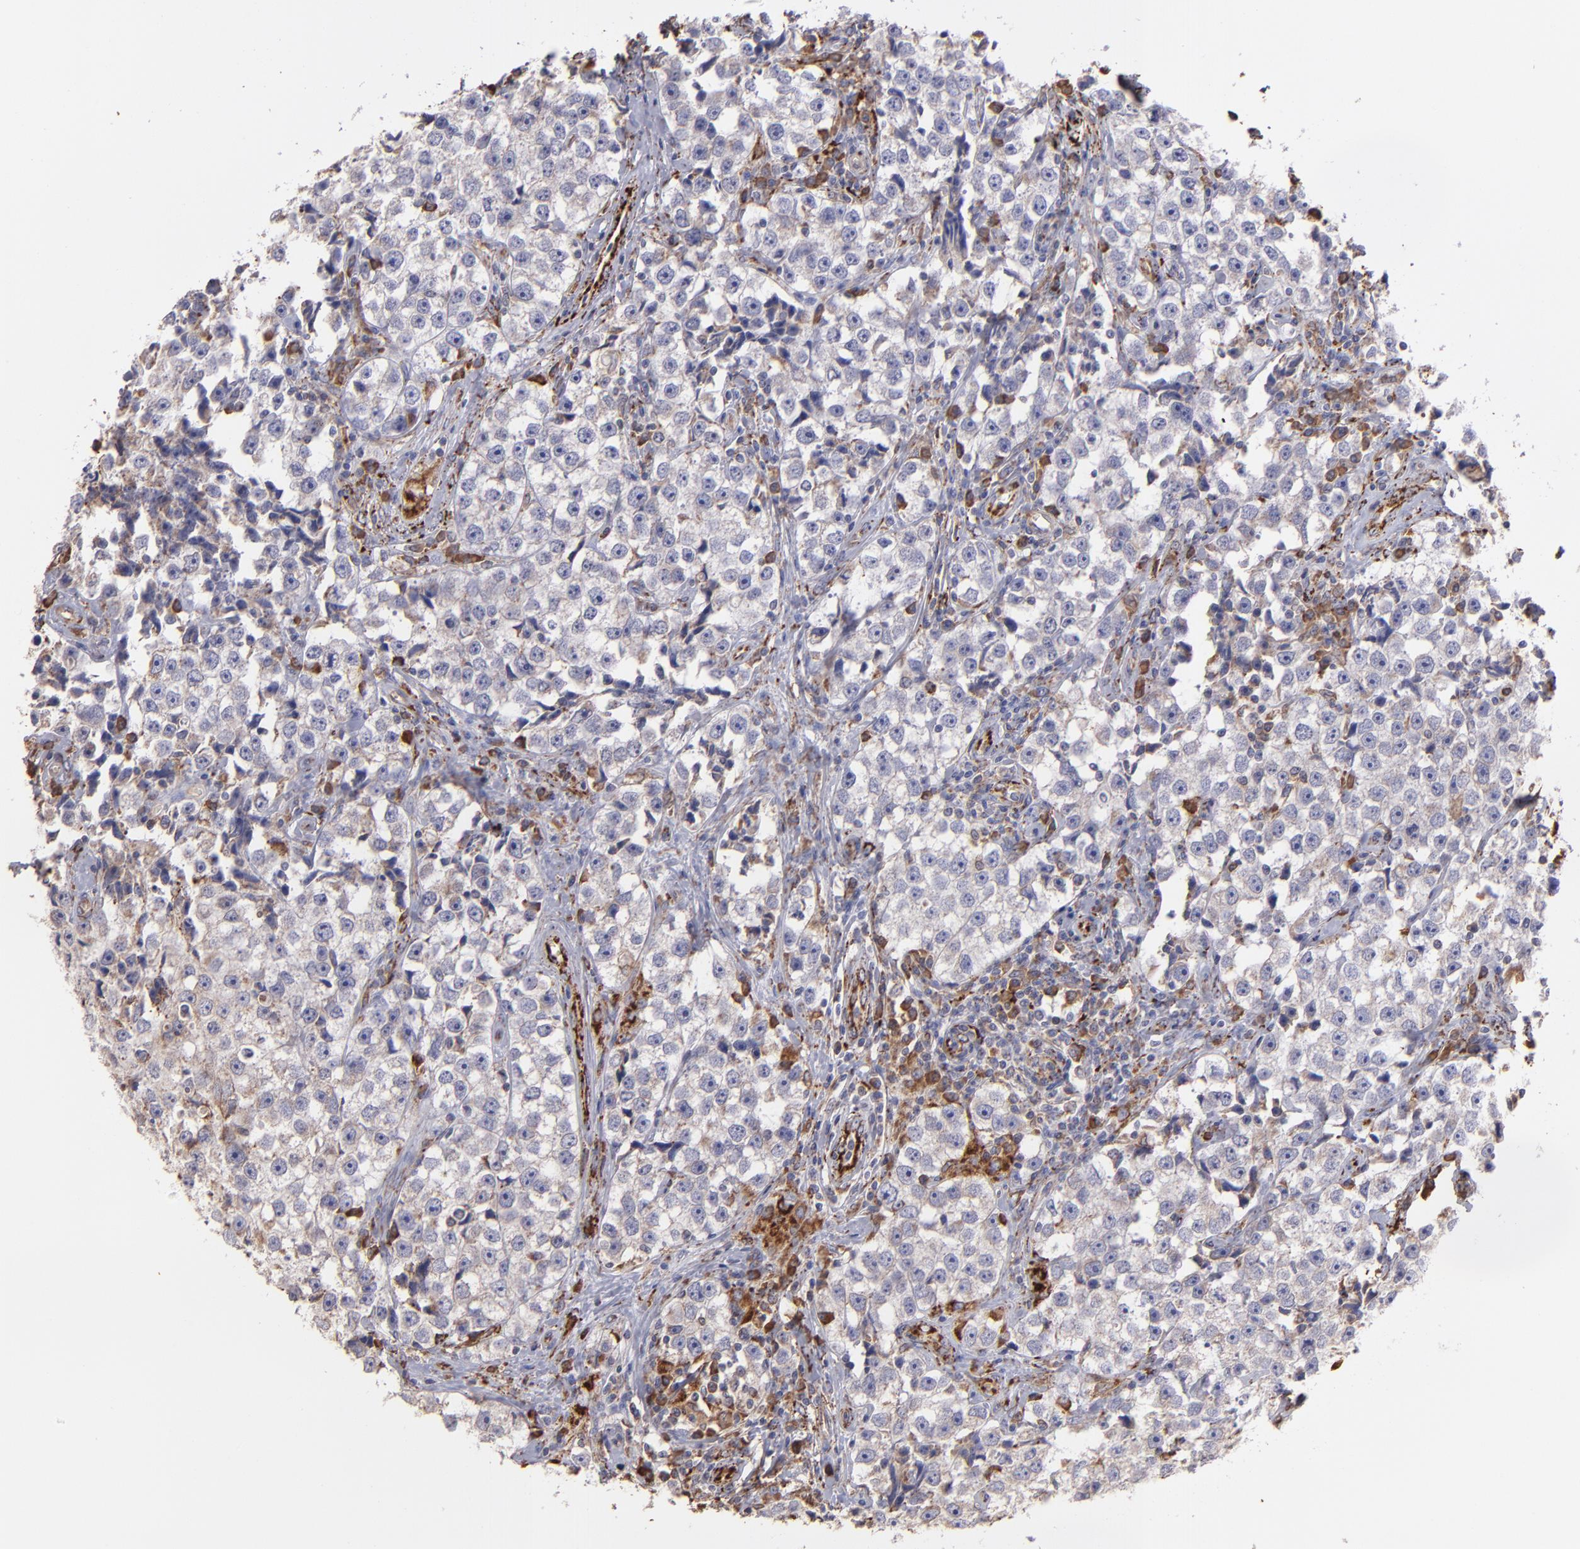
{"staining": {"intensity": "weak", "quantity": "25%-75%", "location": "cytoplasmic/membranous"}, "tissue": "testis cancer", "cell_type": "Tumor cells", "image_type": "cancer", "snomed": [{"axis": "morphology", "description": "Seminoma, NOS"}, {"axis": "topography", "description": "Testis"}], "caption": "The photomicrograph displays staining of seminoma (testis), revealing weak cytoplasmic/membranous protein staining (brown color) within tumor cells.", "gene": "MAOB", "patient": {"sex": "male", "age": 32}}